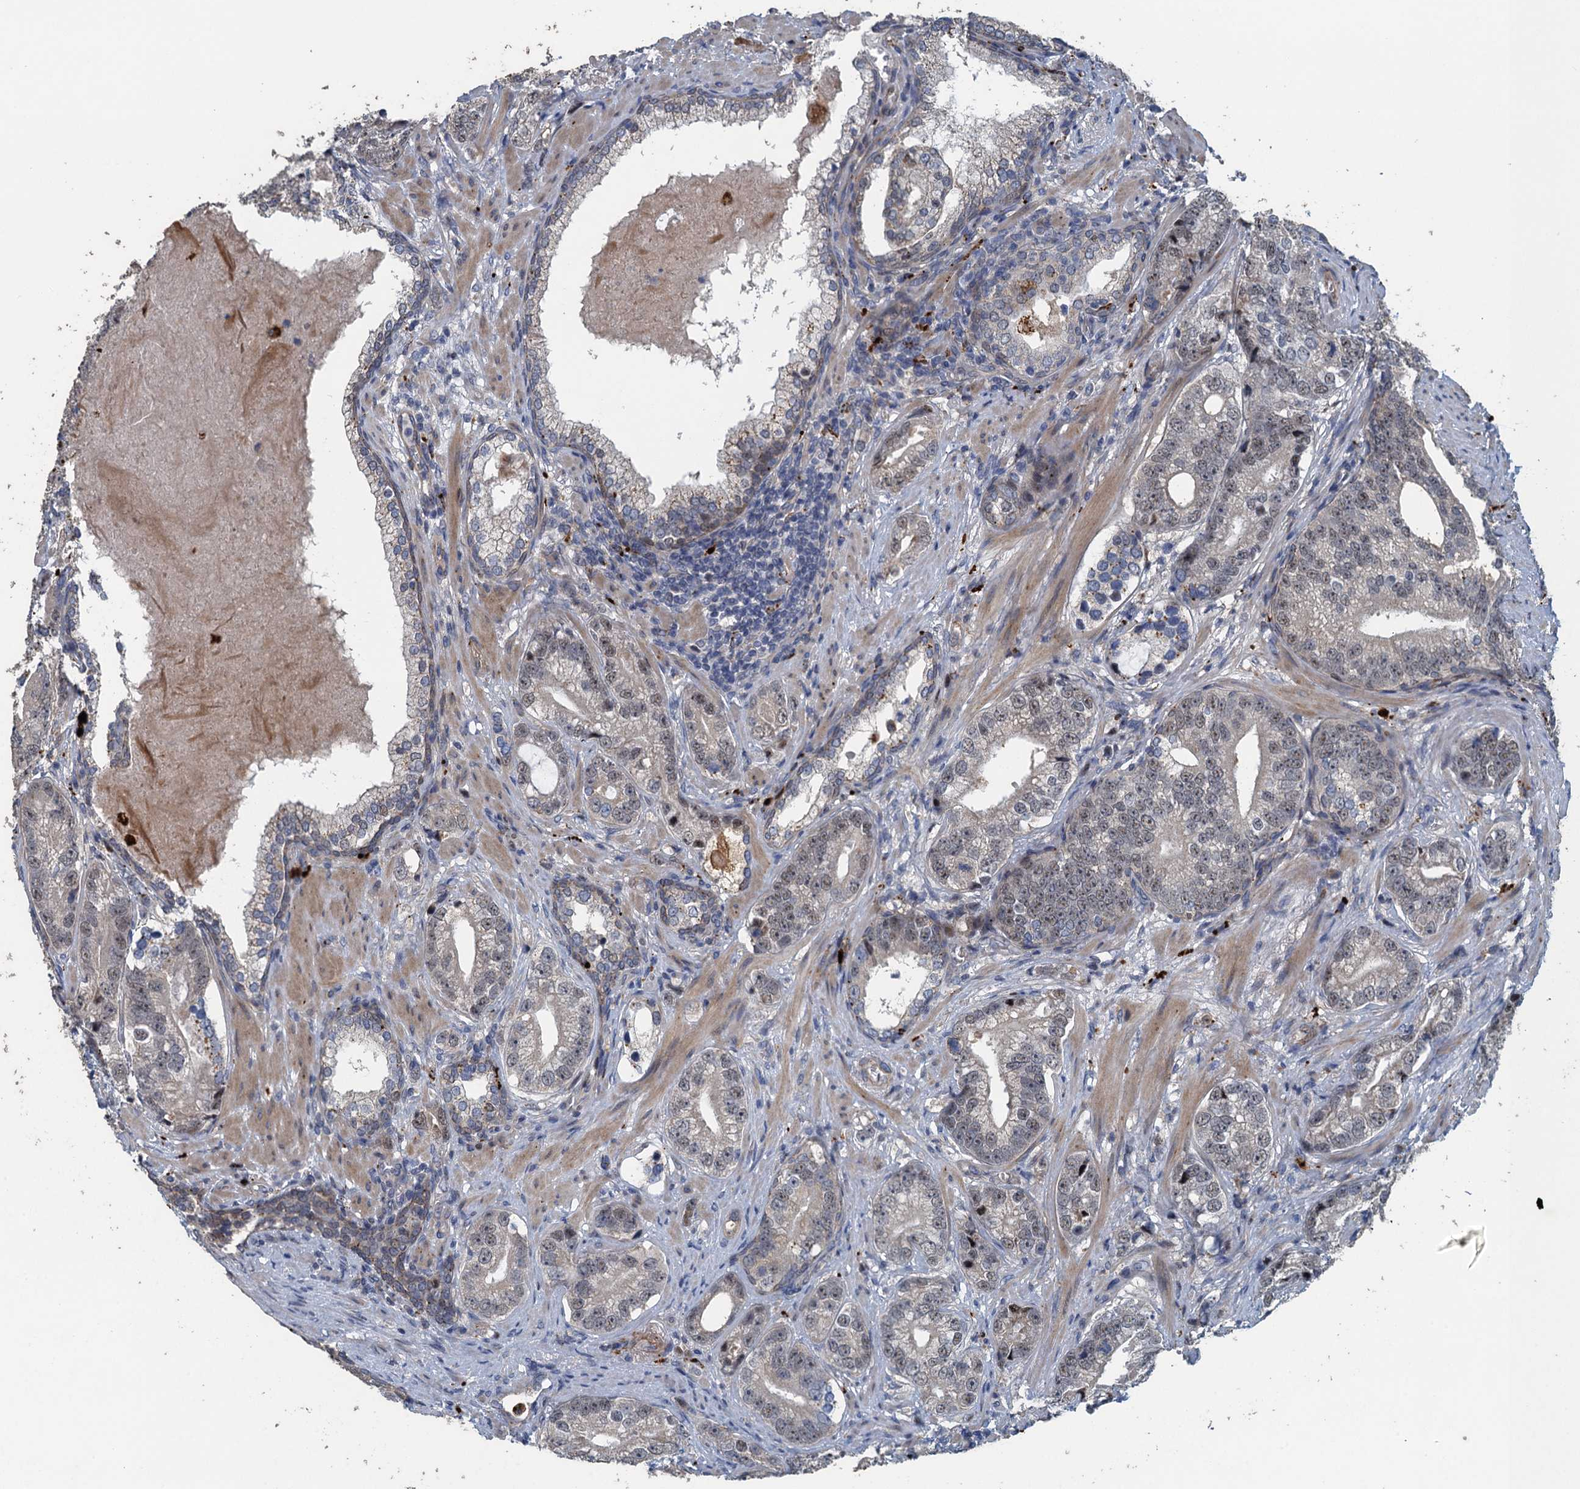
{"staining": {"intensity": "moderate", "quantity": "<25%", "location": "nuclear"}, "tissue": "prostate cancer", "cell_type": "Tumor cells", "image_type": "cancer", "snomed": [{"axis": "morphology", "description": "Adenocarcinoma, High grade"}, {"axis": "topography", "description": "Prostate"}], "caption": "A histopathology image of human prostate cancer stained for a protein reveals moderate nuclear brown staining in tumor cells.", "gene": "AGRN", "patient": {"sex": "male", "age": 75}}